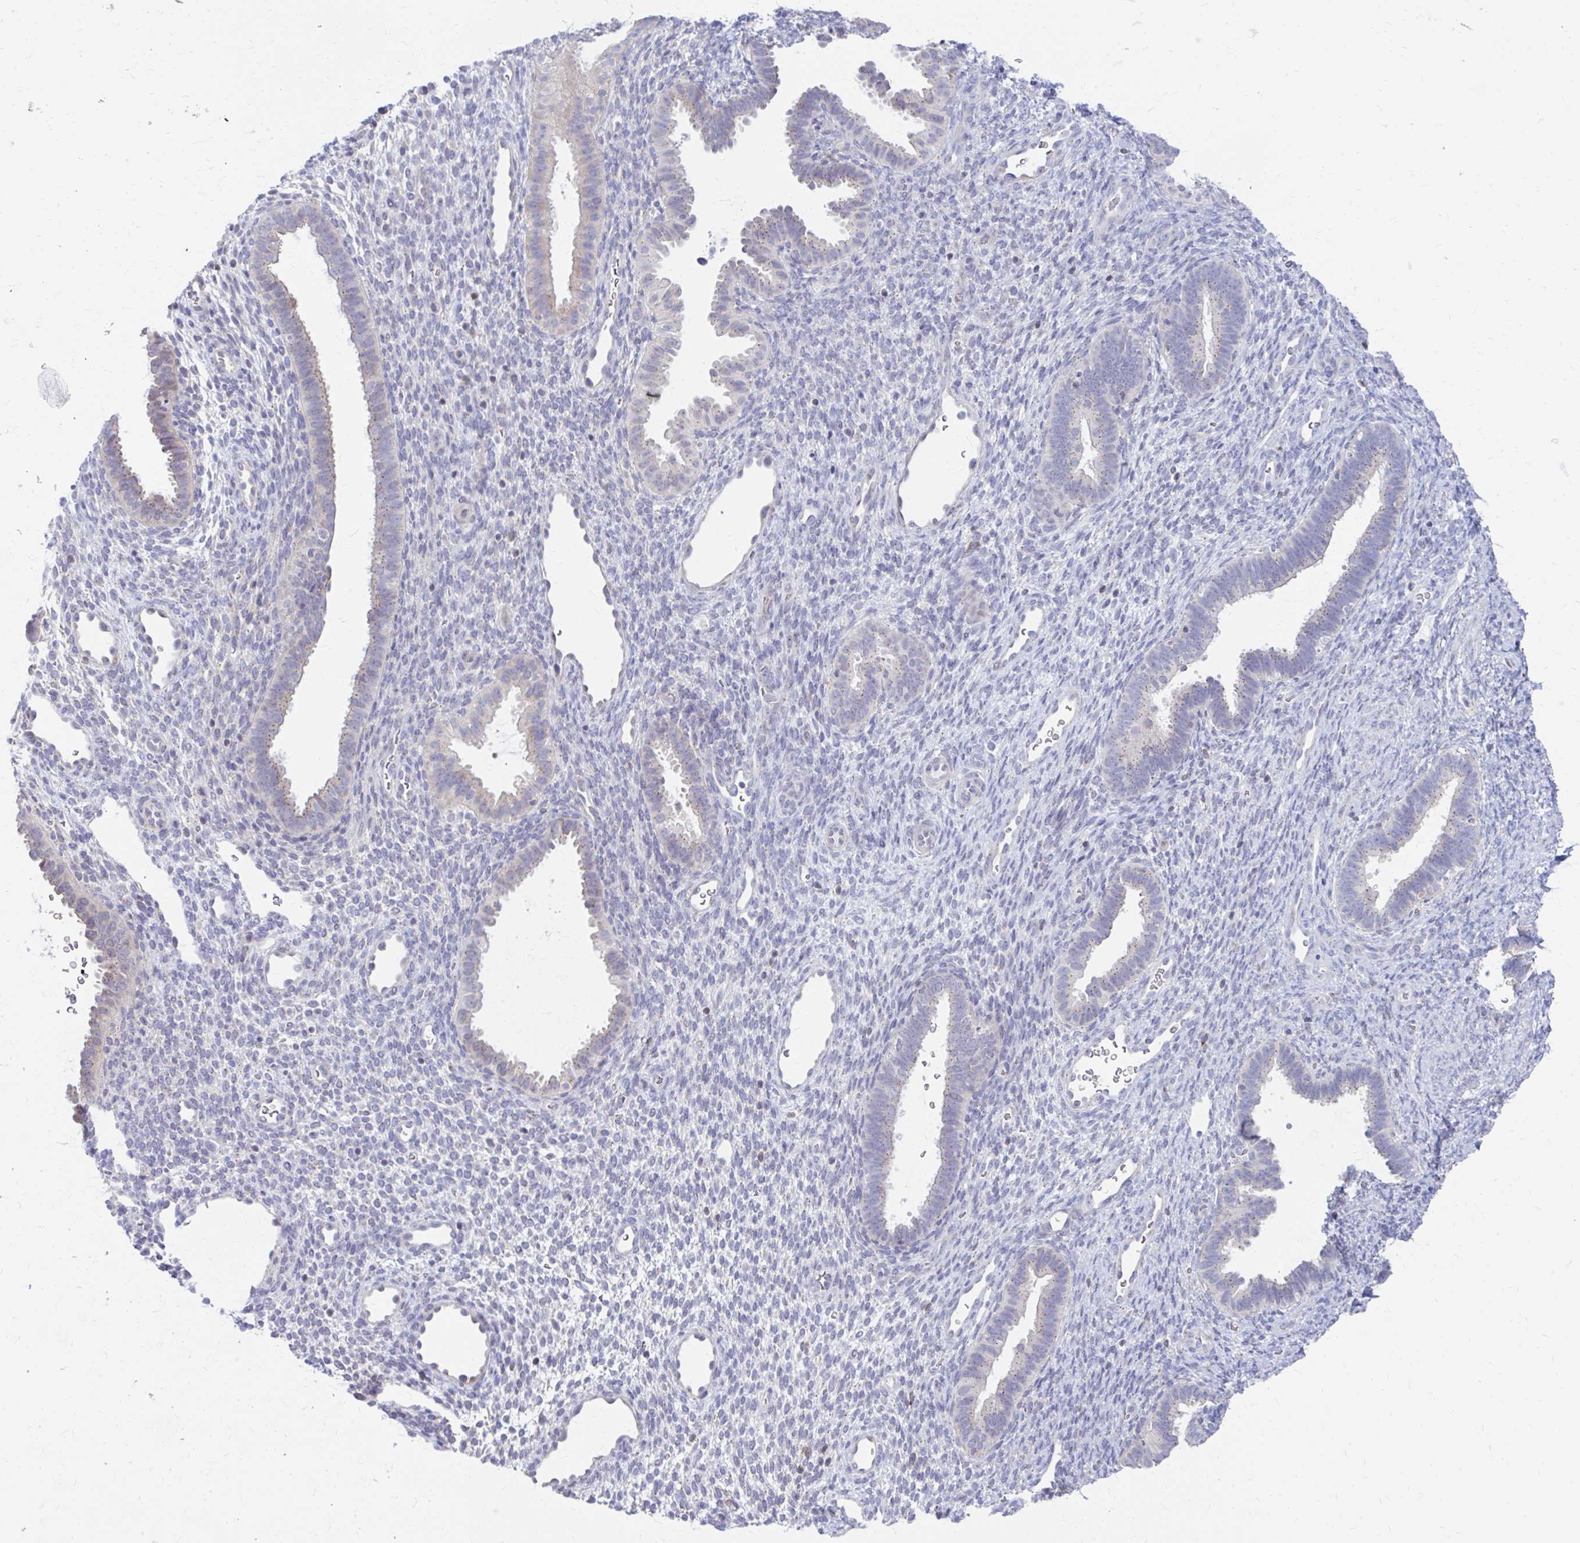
{"staining": {"intensity": "negative", "quantity": "none", "location": "none"}, "tissue": "endometrium", "cell_type": "Cells in endometrial stroma", "image_type": "normal", "snomed": [{"axis": "morphology", "description": "Normal tissue, NOS"}, {"axis": "topography", "description": "Endometrium"}], "caption": "Immunohistochemistry of normal endometrium reveals no staining in cells in endometrial stroma. (IHC, brightfield microscopy, high magnification).", "gene": "RADIL", "patient": {"sex": "female", "age": 34}}